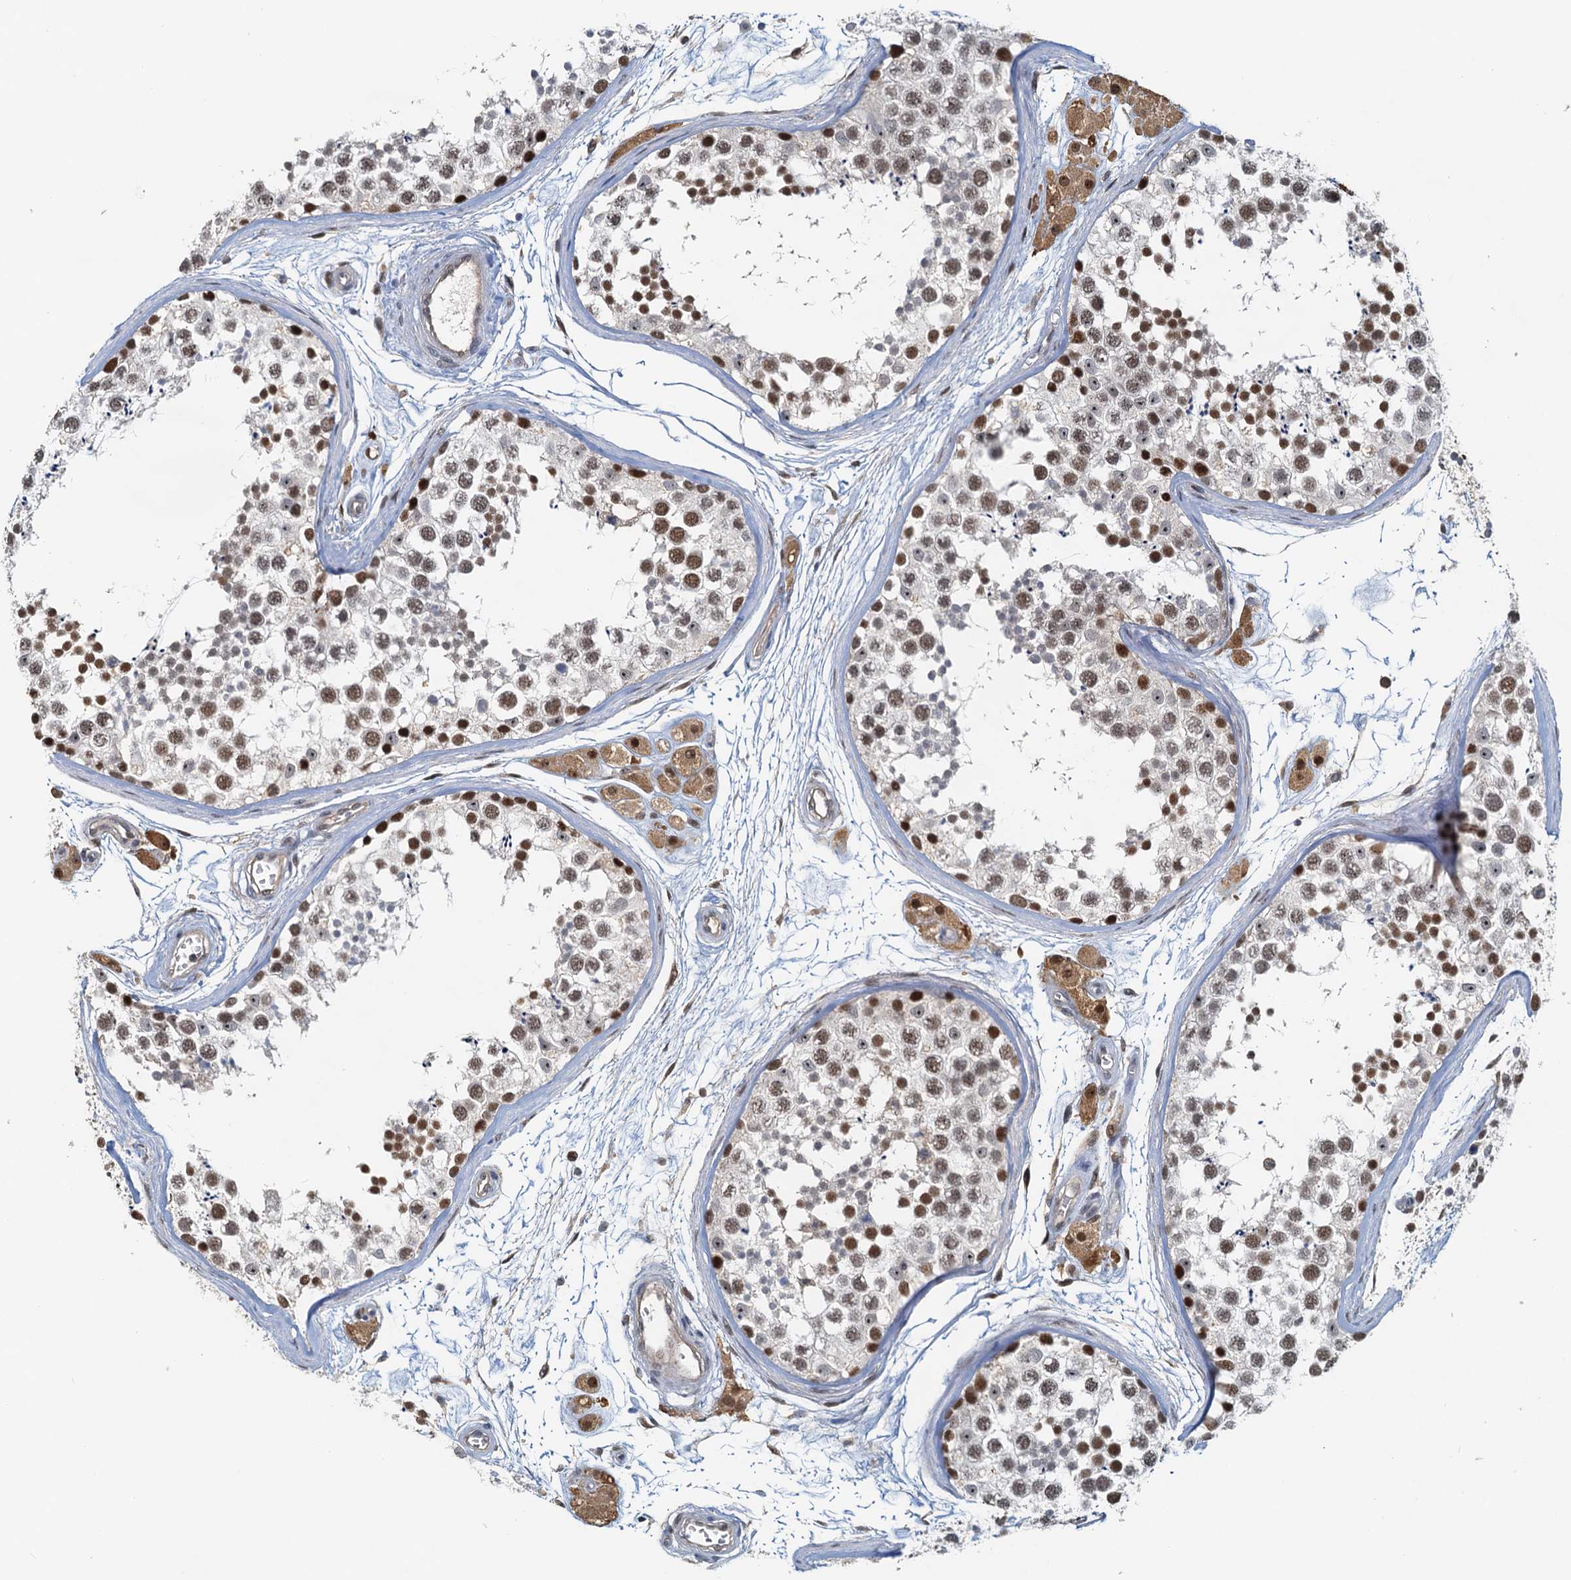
{"staining": {"intensity": "moderate", "quantity": ">75%", "location": "nuclear"}, "tissue": "testis", "cell_type": "Cells in seminiferous ducts", "image_type": "normal", "snomed": [{"axis": "morphology", "description": "Normal tissue, NOS"}, {"axis": "topography", "description": "Testis"}], "caption": "A histopathology image of human testis stained for a protein exhibits moderate nuclear brown staining in cells in seminiferous ducts.", "gene": "SPINDOC", "patient": {"sex": "male", "age": 56}}